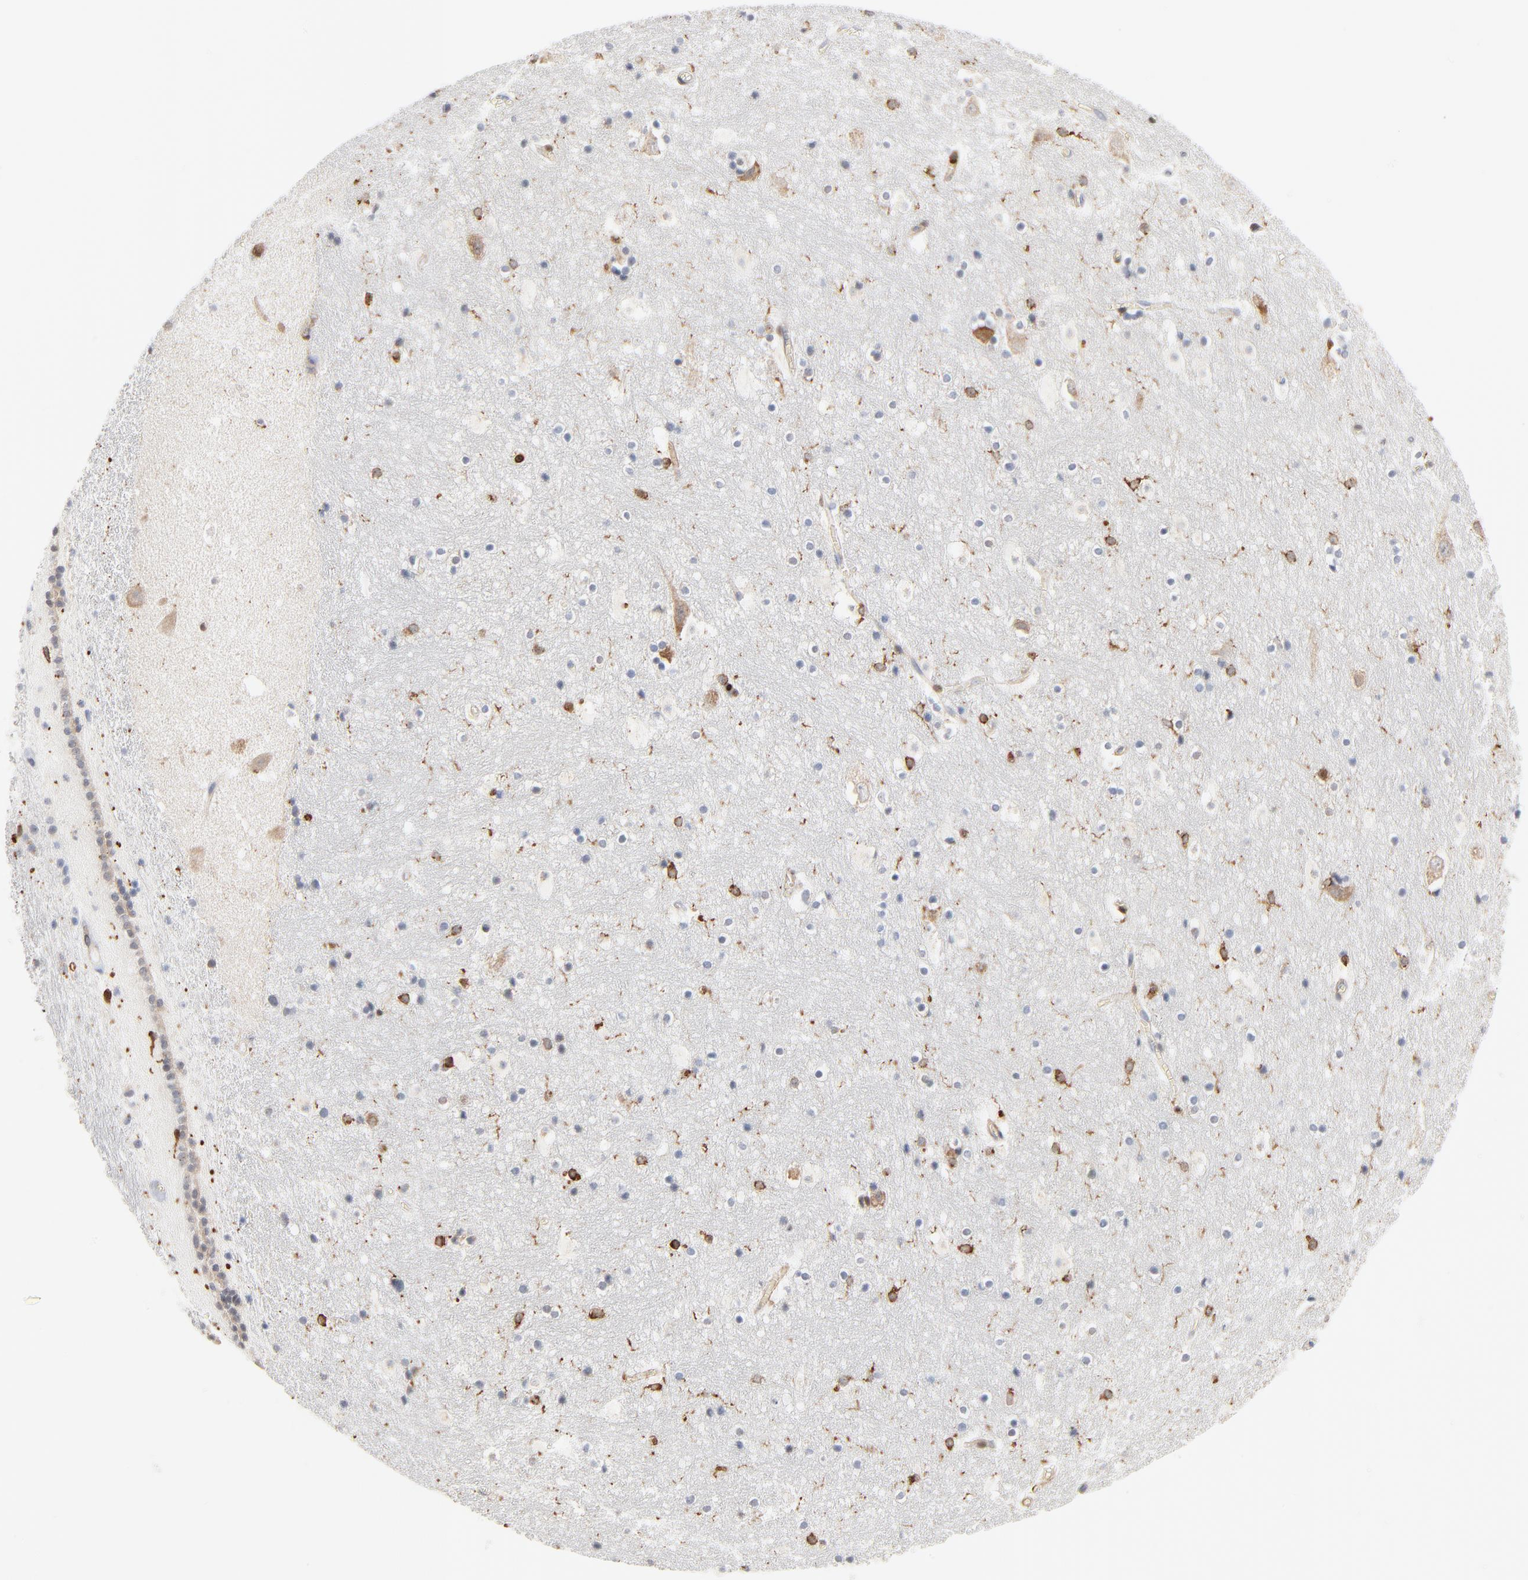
{"staining": {"intensity": "strong", "quantity": "<25%", "location": "cytoplasmic/membranous"}, "tissue": "hippocampus", "cell_type": "Glial cells", "image_type": "normal", "snomed": [{"axis": "morphology", "description": "Normal tissue, NOS"}, {"axis": "topography", "description": "Hippocampus"}], "caption": "Strong cytoplasmic/membranous protein expression is appreciated in approximately <25% of glial cells in hippocampus. The protein of interest is shown in brown color, while the nuclei are stained blue.", "gene": "SH3KBP1", "patient": {"sex": "male", "age": 45}}